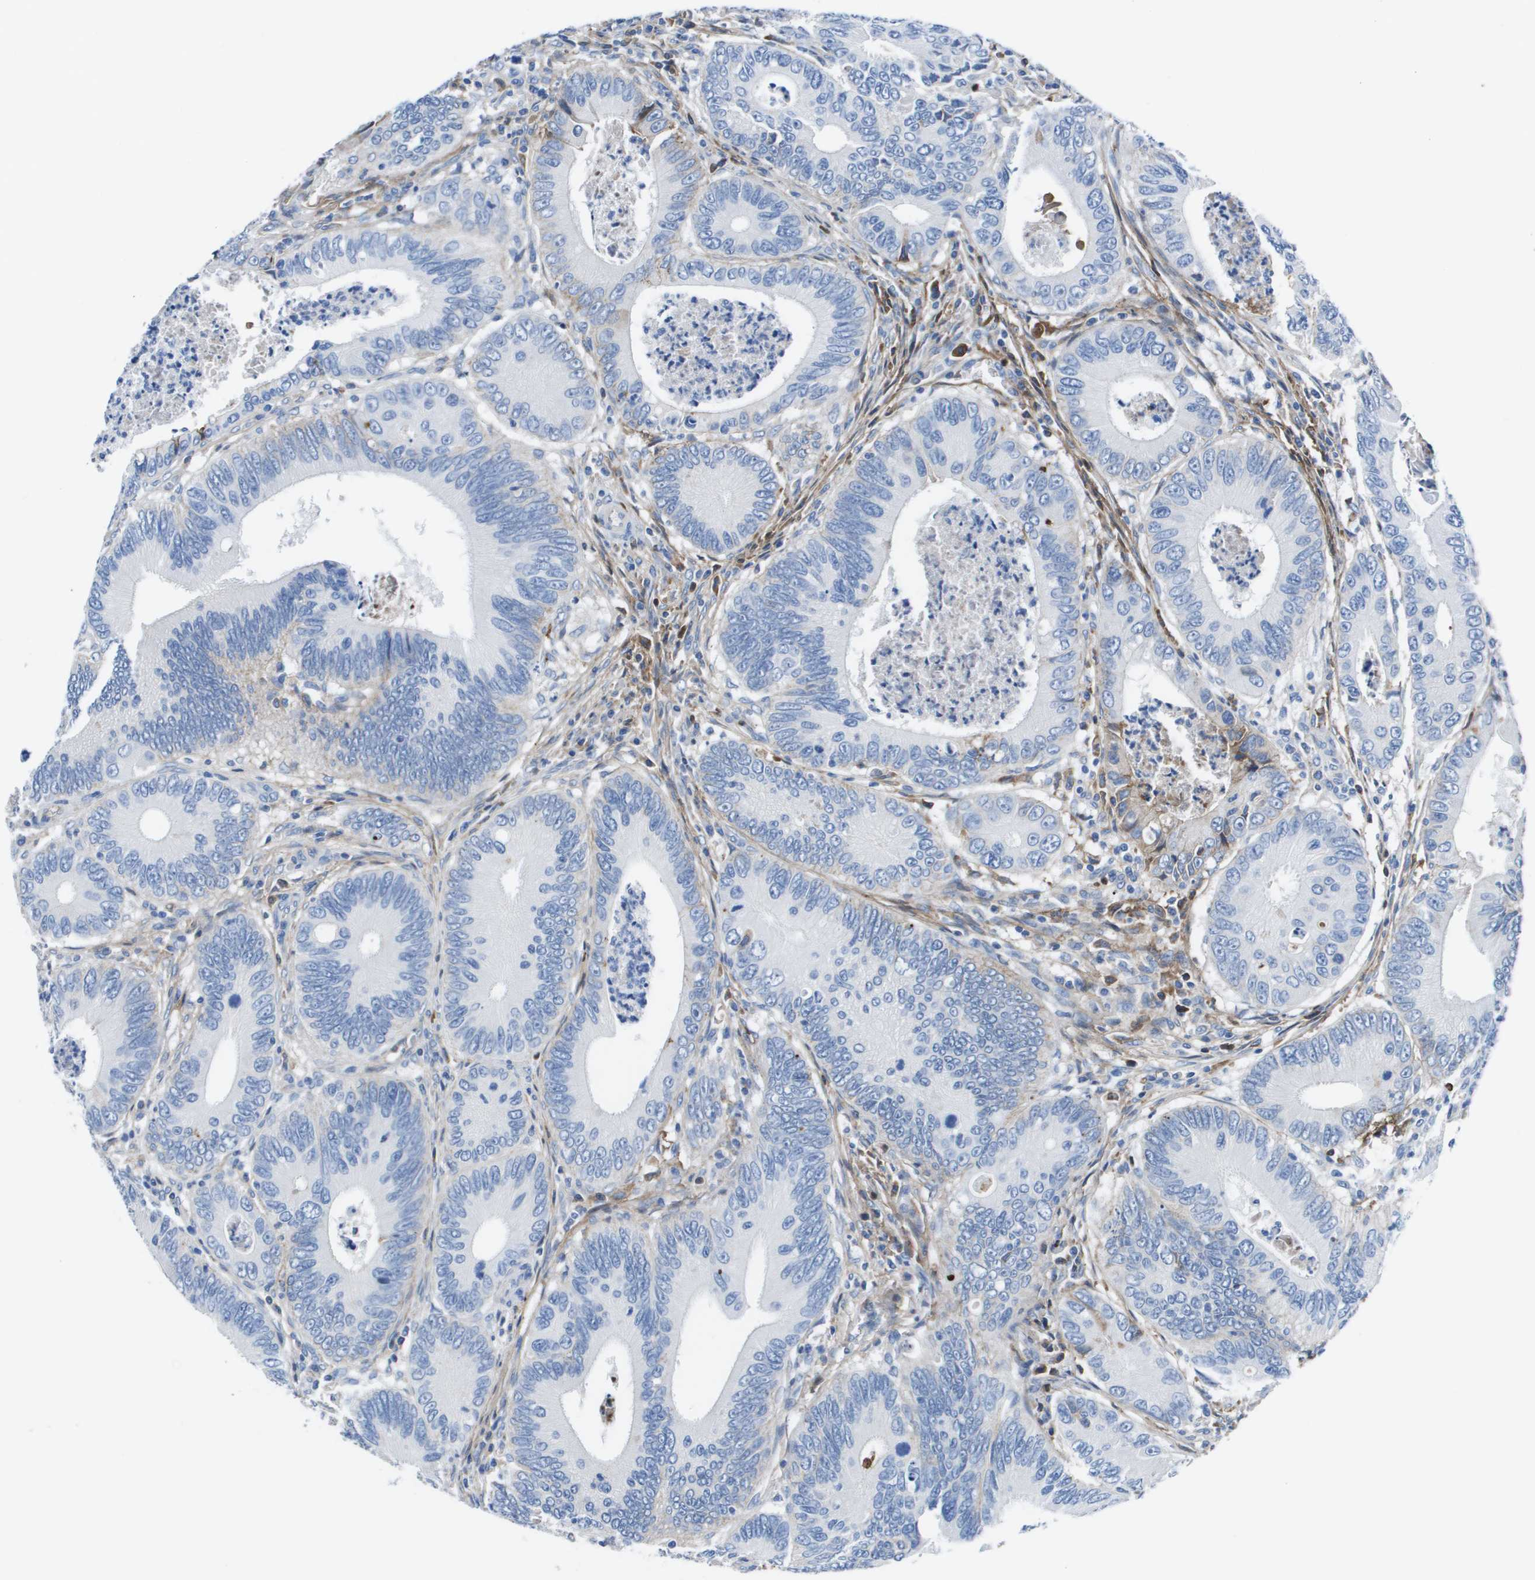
{"staining": {"intensity": "moderate", "quantity": "<25%", "location": "cytoplasmic/membranous"}, "tissue": "colorectal cancer", "cell_type": "Tumor cells", "image_type": "cancer", "snomed": [{"axis": "morphology", "description": "Inflammation, NOS"}, {"axis": "morphology", "description": "Adenocarcinoma, NOS"}, {"axis": "topography", "description": "Colon"}], "caption": "Approximately <25% of tumor cells in adenocarcinoma (colorectal) demonstrate moderate cytoplasmic/membranous protein positivity as visualized by brown immunohistochemical staining.", "gene": "VTN", "patient": {"sex": "male", "age": 72}}